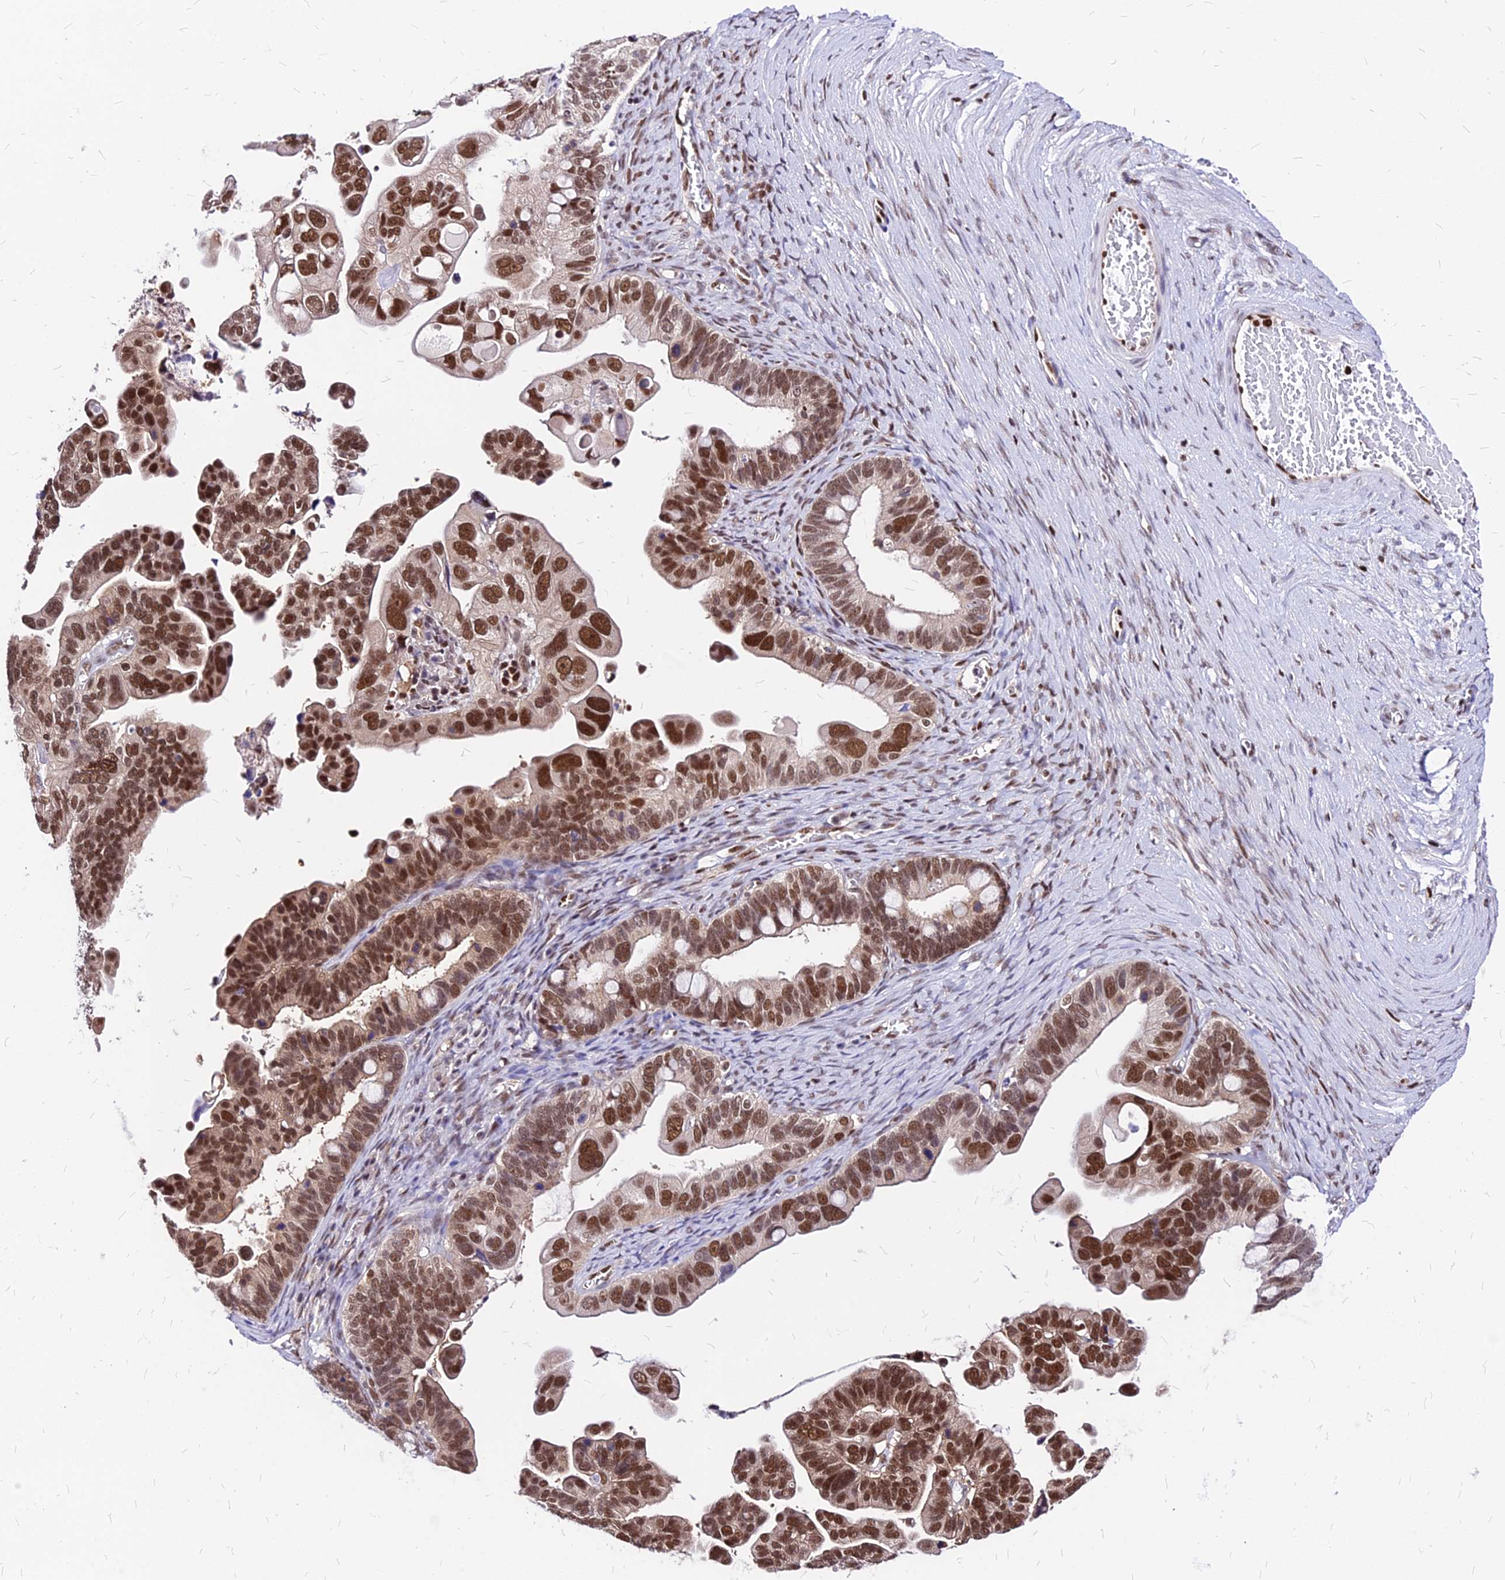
{"staining": {"intensity": "strong", "quantity": ">75%", "location": "nuclear"}, "tissue": "ovarian cancer", "cell_type": "Tumor cells", "image_type": "cancer", "snomed": [{"axis": "morphology", "description": "Cystadenocarcinoma, serous, NOS"}, {"axis": "topography", "description": "Ovary"}], "caption": "IHC (DAB) staining of ovarian serous cystadenocarcinoma reveals strong nuclear protein expression in approximately >75% of tumor cells.", "gene": "PAXX", "patient": {"sex": "female", "age": 56}}